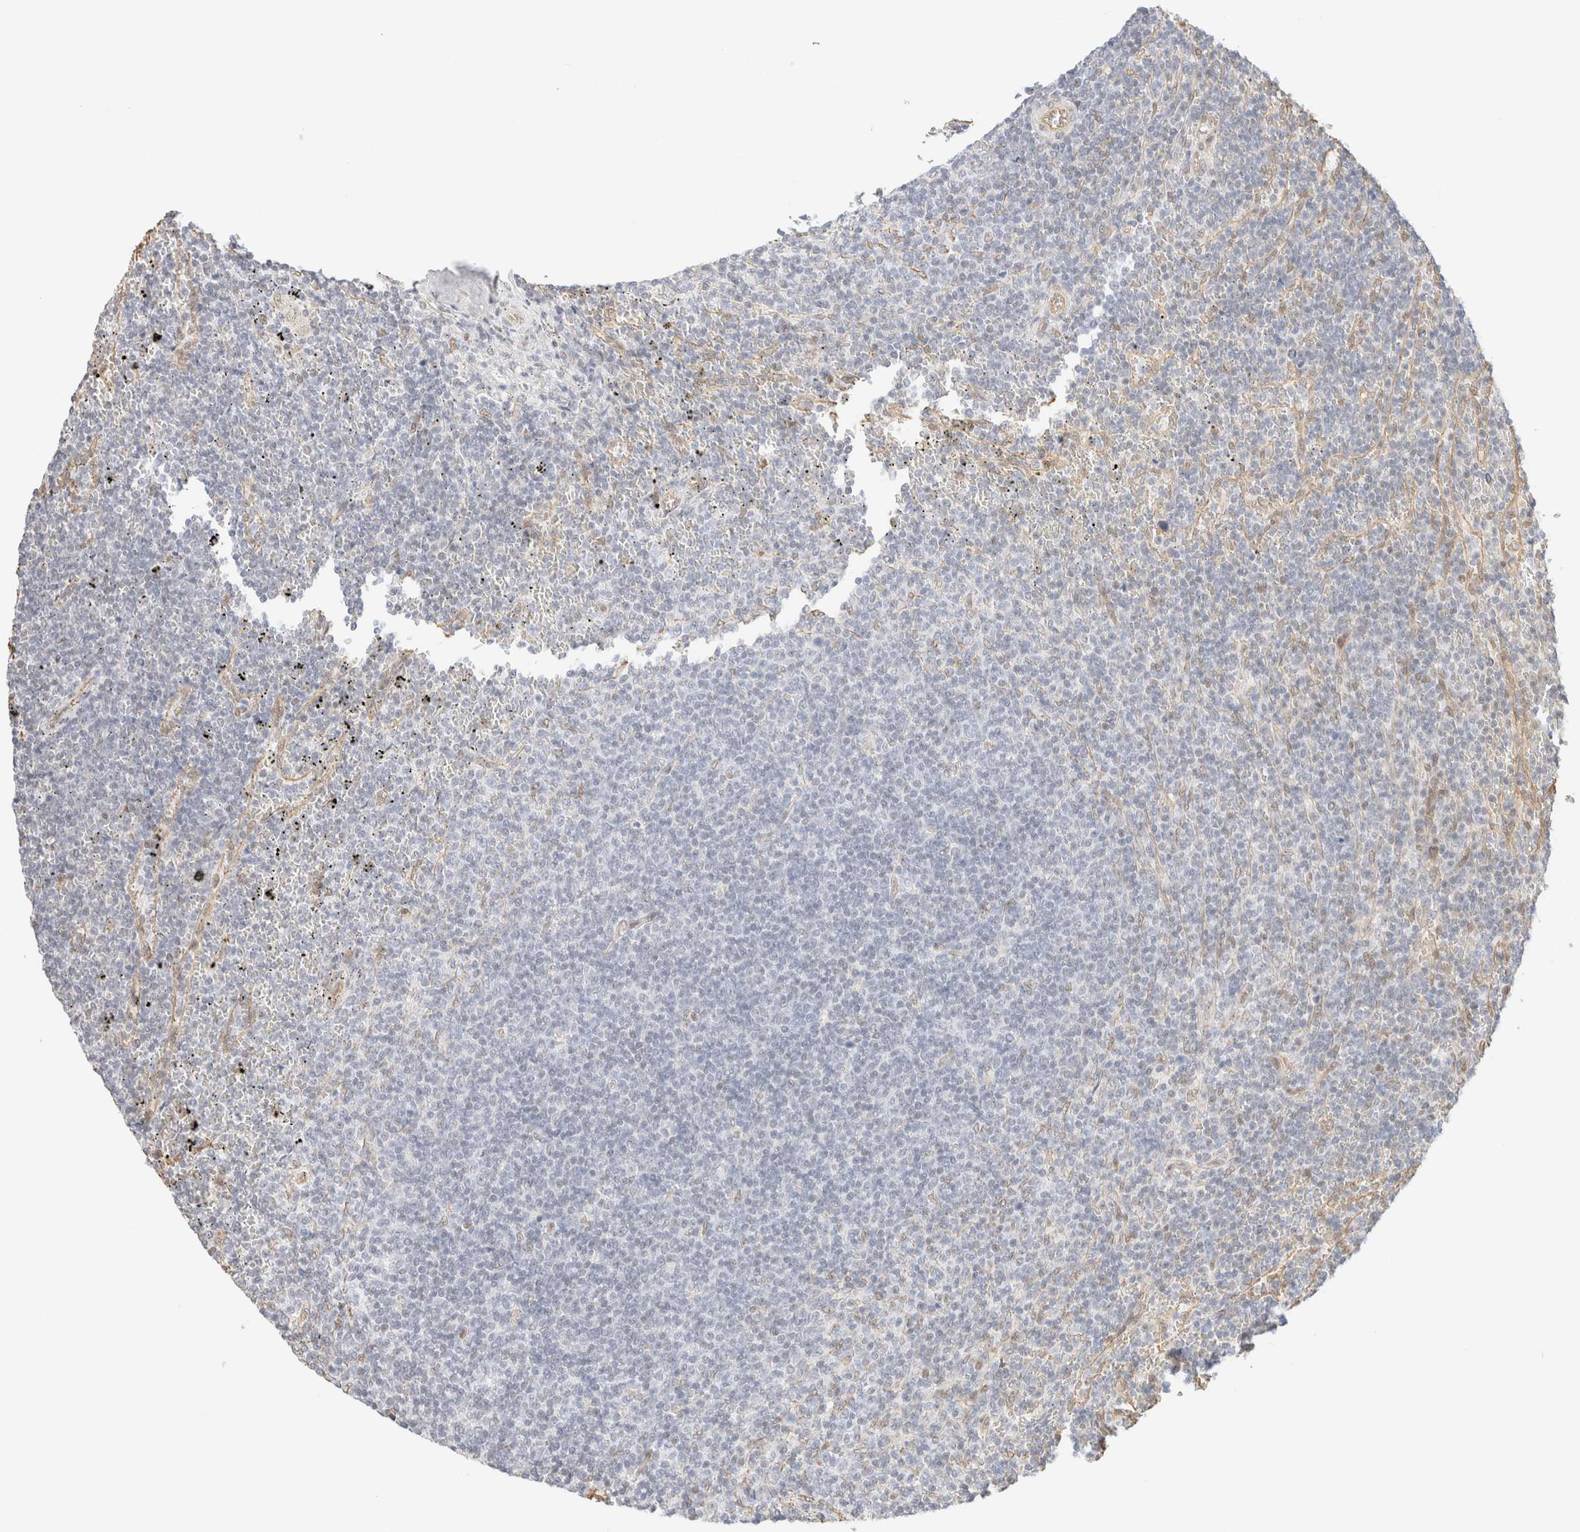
{"staining": {"intensity": "negative", "quantity": "none", "location": "none"}, "tissue": "lymphoma", "cell_type": "Tumor cells", "image_type": "cancer", "snomed": [{"axis": "morphology", "description": "Malignant lymphoma, non-Hodgkin's type, Low grade"}, {"axis": "topography", "description": "Spleen"}], "caption": "The photomicrograph exhibits no staining of tumor cells in malignant lymphoma, non-Hodgkin's type (low-grade).", "gene": "ARID5A", "patient": {"sex": "female", "age": 50}}